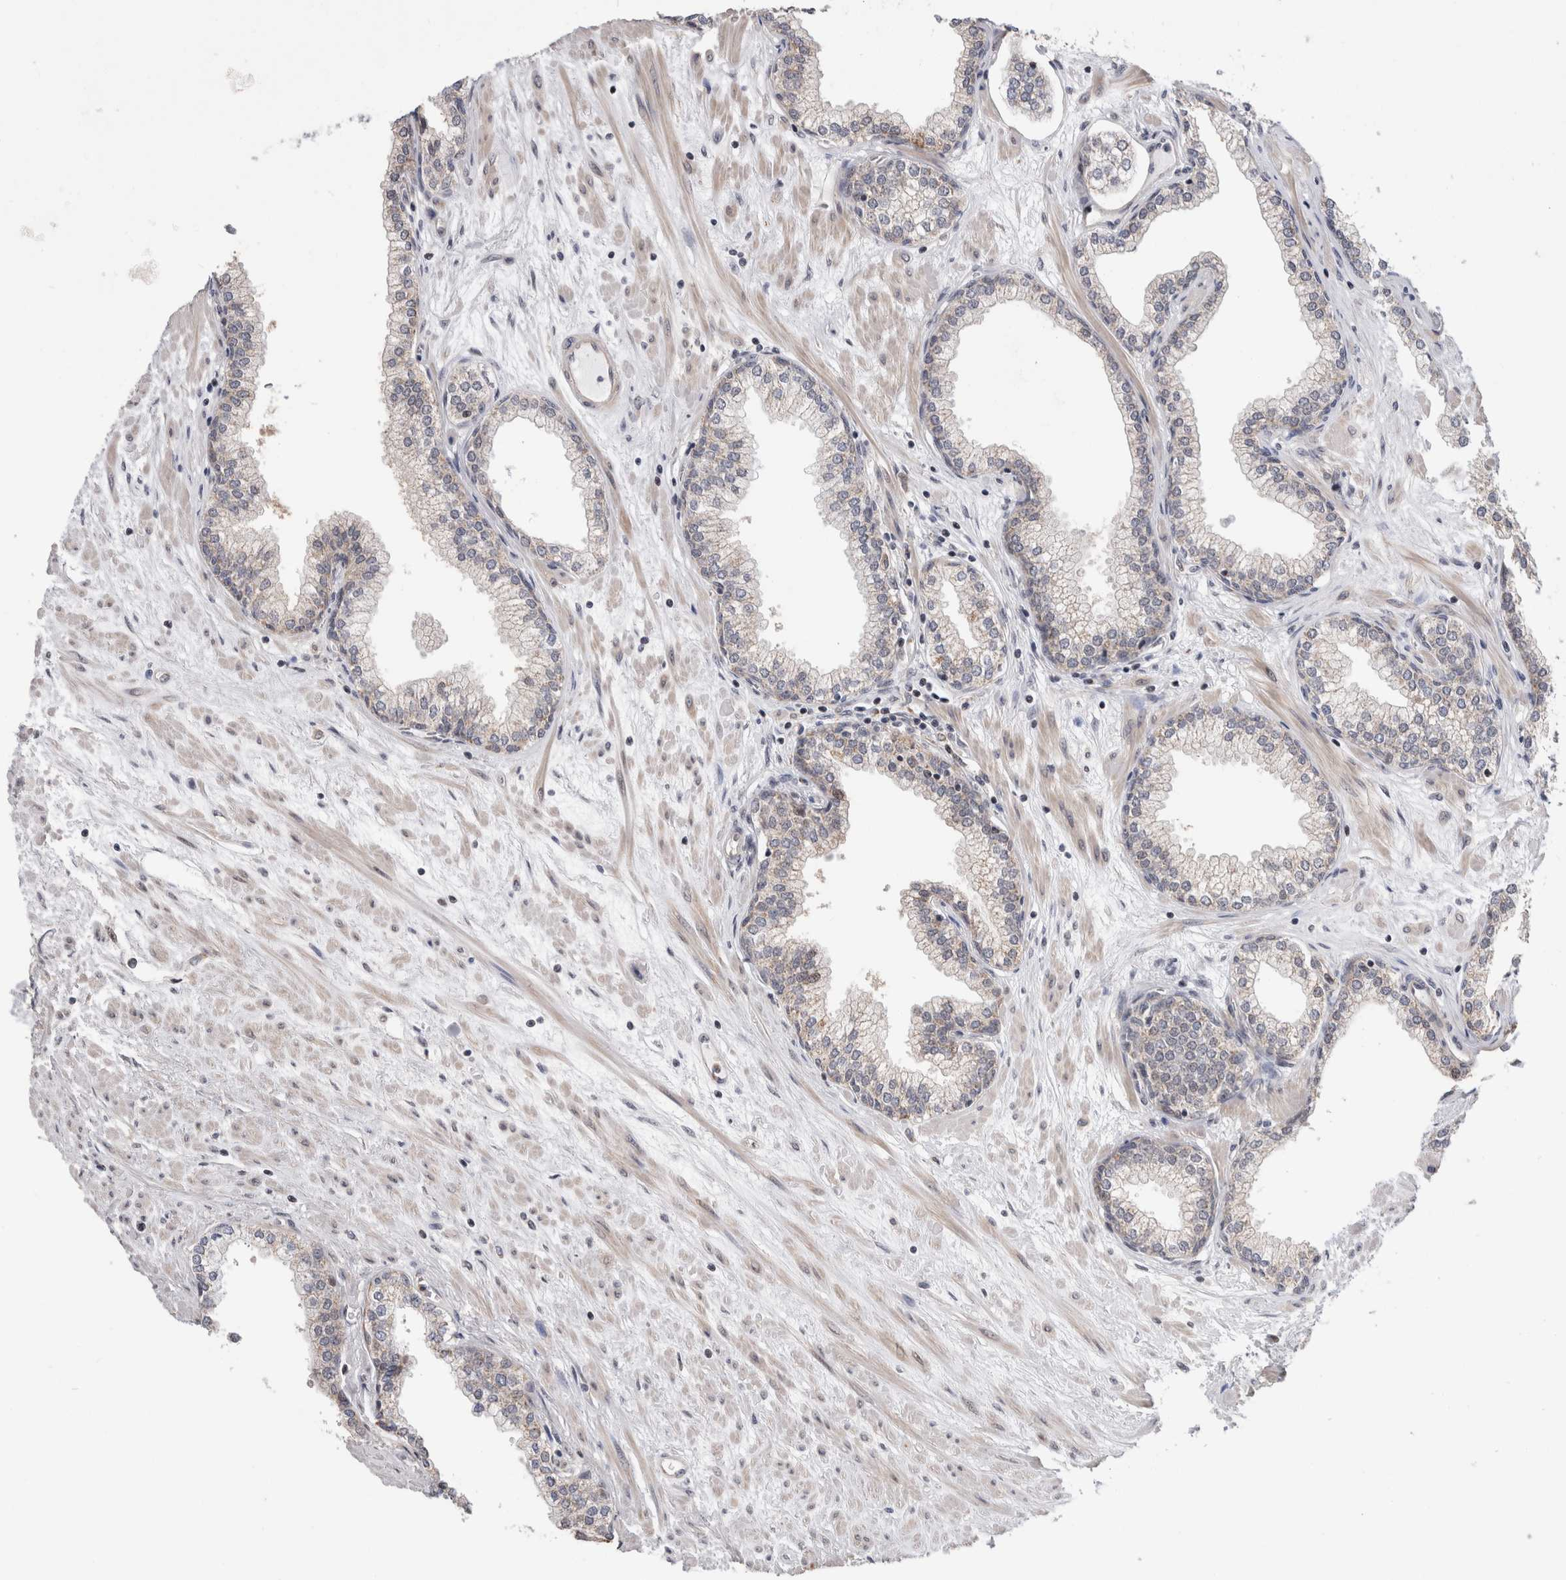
{"staining": {"intensity": "moderate", "quantity": "25%-75%", "location": "cytoplasmic/membranous"}, "tissue": "prostate", "cell_type": "Glandular cells", "image_type": "normal", "snomed": [{"axis": "morphology", "description": "Normal tissue, NOS"}, {"axis": "morphology", "description": "Urothelial carcinoma, Low grade"}, {"axis": "topography", "description": "Urinary bladder"}, {"axis": "topography", "description": "Prostate"}], "caption": "Immunohistochemical staining of unremarkable prostate shows 25%-75% levels of moderate cytoplasmic/membranous protein positivity in about 25%-75% of glandular cells.", "gene": "MRPL37", "patient": {"sex": "male", "age": 60}}